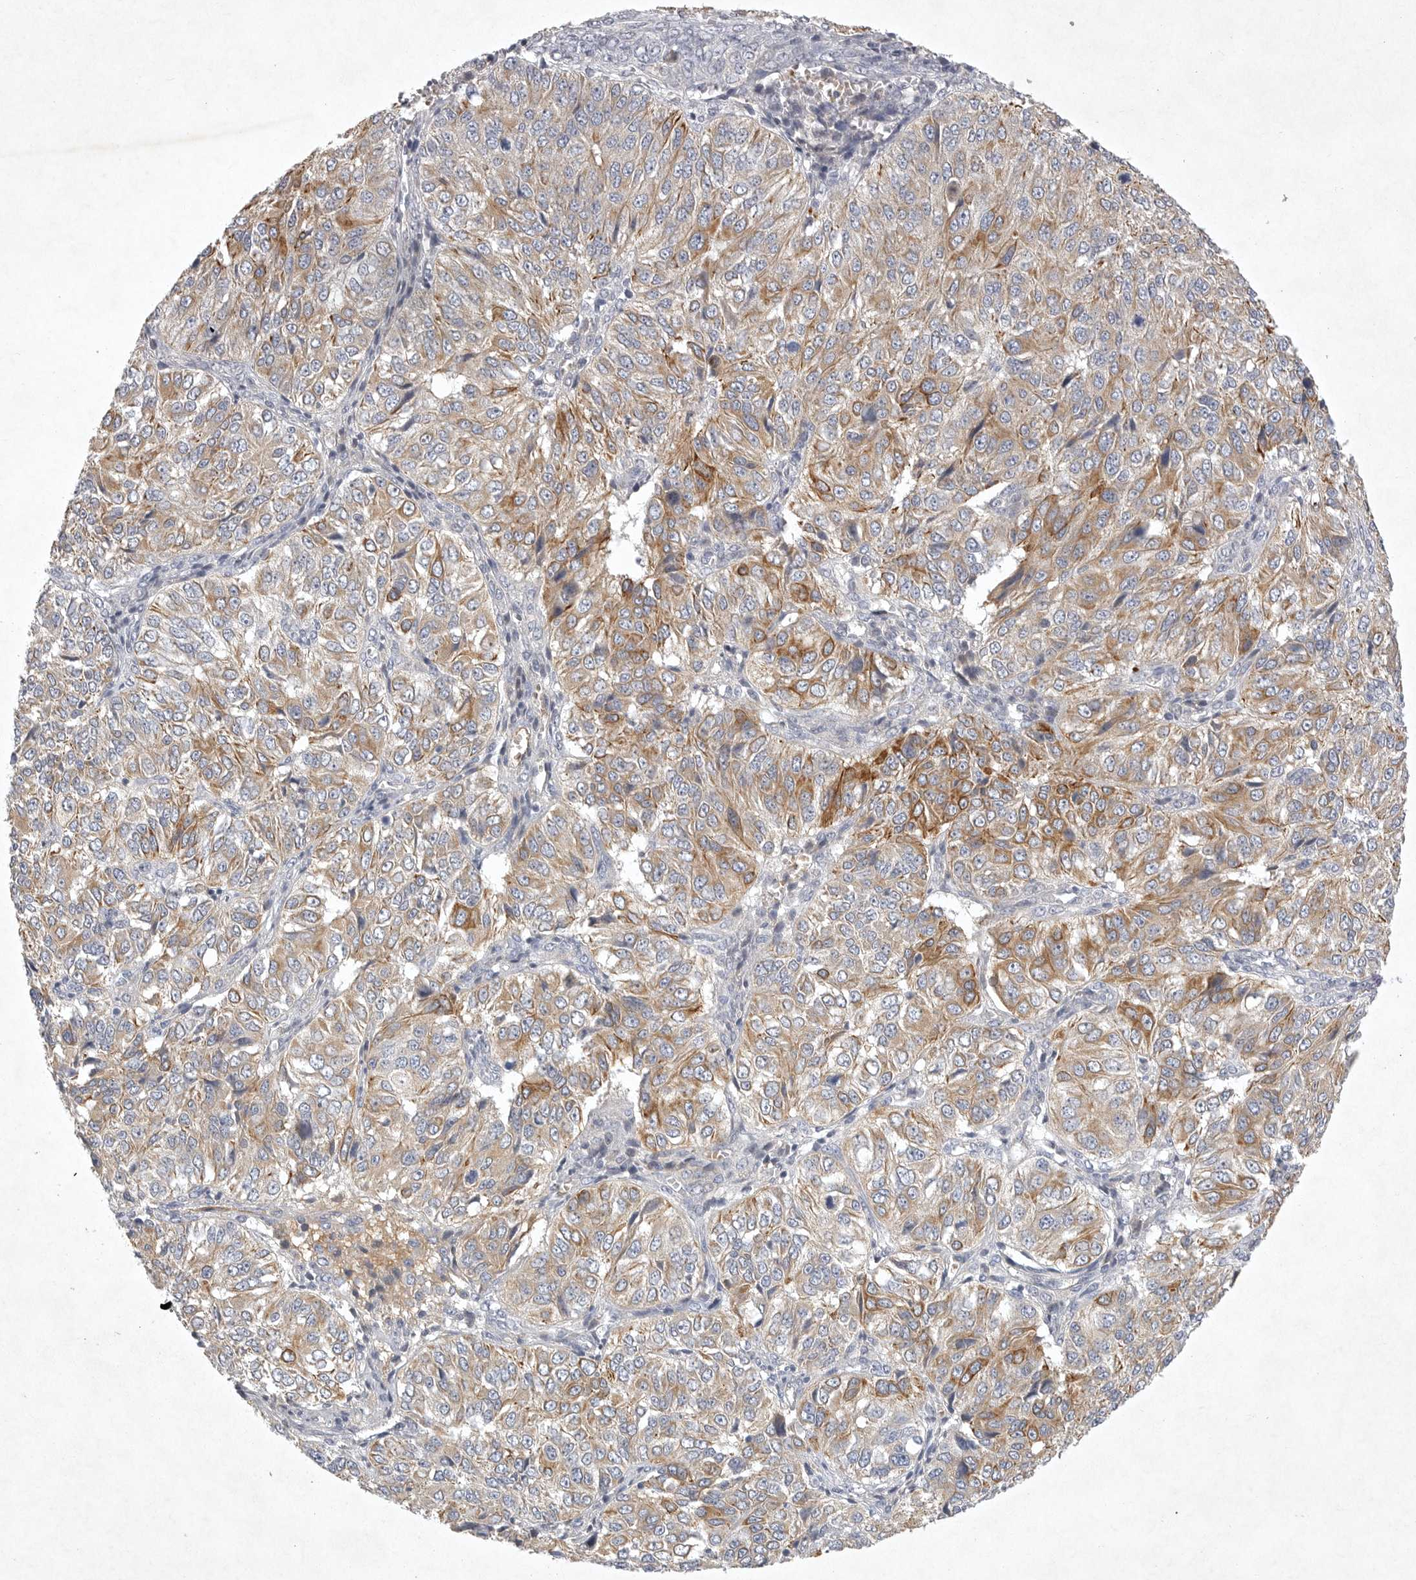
{"staining": {"intensity": "moderate", "quantity": ">75%", "location": "cytoplasmic/membranous"}, "tissue": "ovarian cancer", "cell_type": "Tumor cells", "image_type": "cancer", "snomed": [{"axis": "morphology", "description": "Carcinoma, endometroid"}, {"axis": "topography", "description": "Ovary"}], "caption": "Protein staining of endometroid carcinoma (ovarian) tissue reveals moderate cytoplasmic/membranous positivity in approximately >75% of tumor cells.", "gene": "BZW2", "patient": {"sex": "female", "age": 51}}